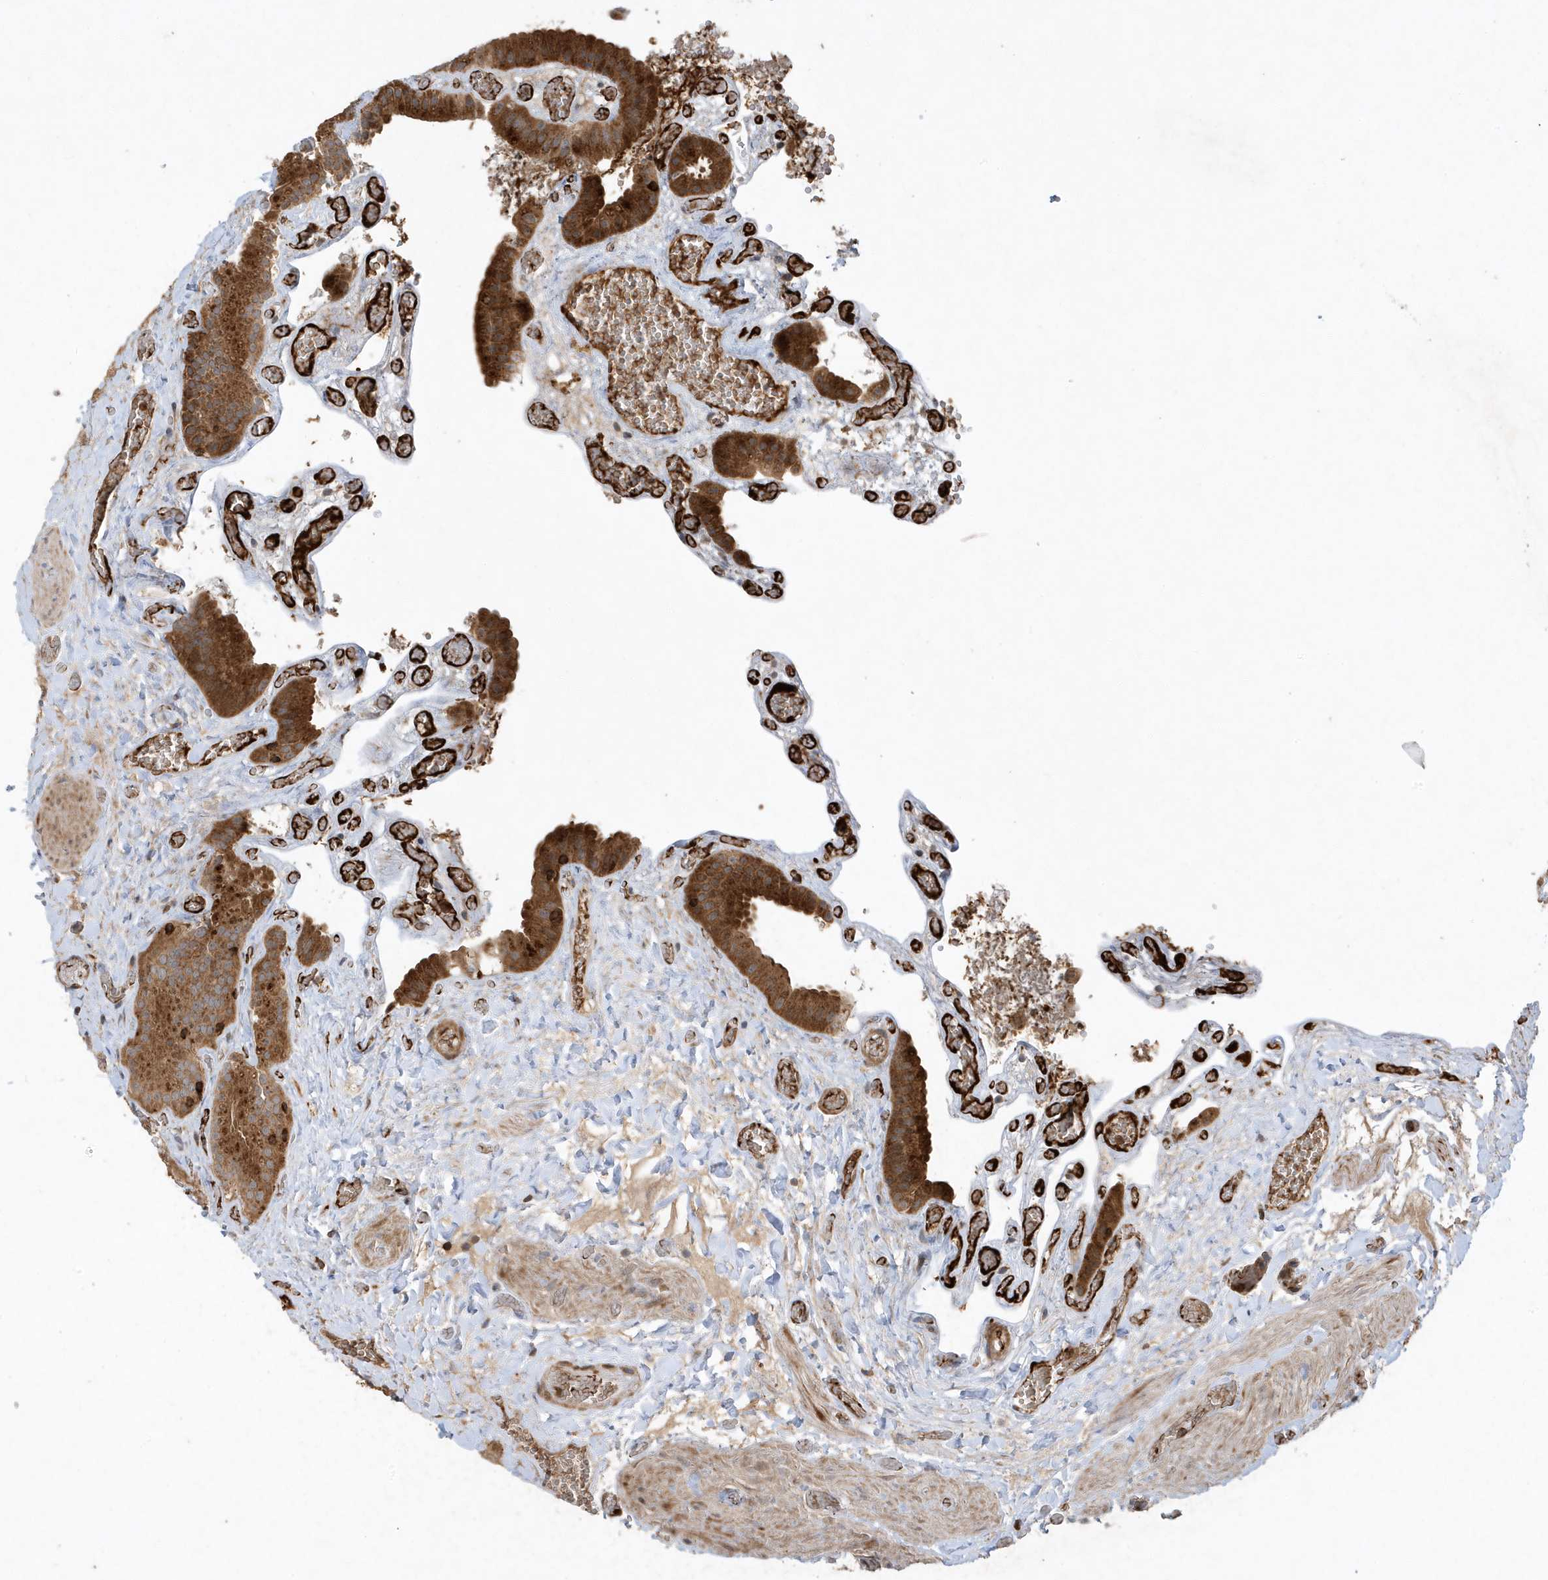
{"staining": {"intensity": "strong", "quantity": ">75%", "location": "cytoplasmic/membranous"}, "tissue": "gallbladder", "cell_type": "Glandular cells", "image_type": "normal", "snomed": [{"axis": "morphology", "description": "Normal tissue, NOS"}, {"axis": "topography", "description": "Gallbladder"}], "caption": "Immunohistochemical staining of unremarkable gallbladder displays strong cytoplasmic/membranous protein positivity in about >75% of glandular cells.", "gene": "LAPTM4A", "patient": {"sex": "female", "age": 64}}